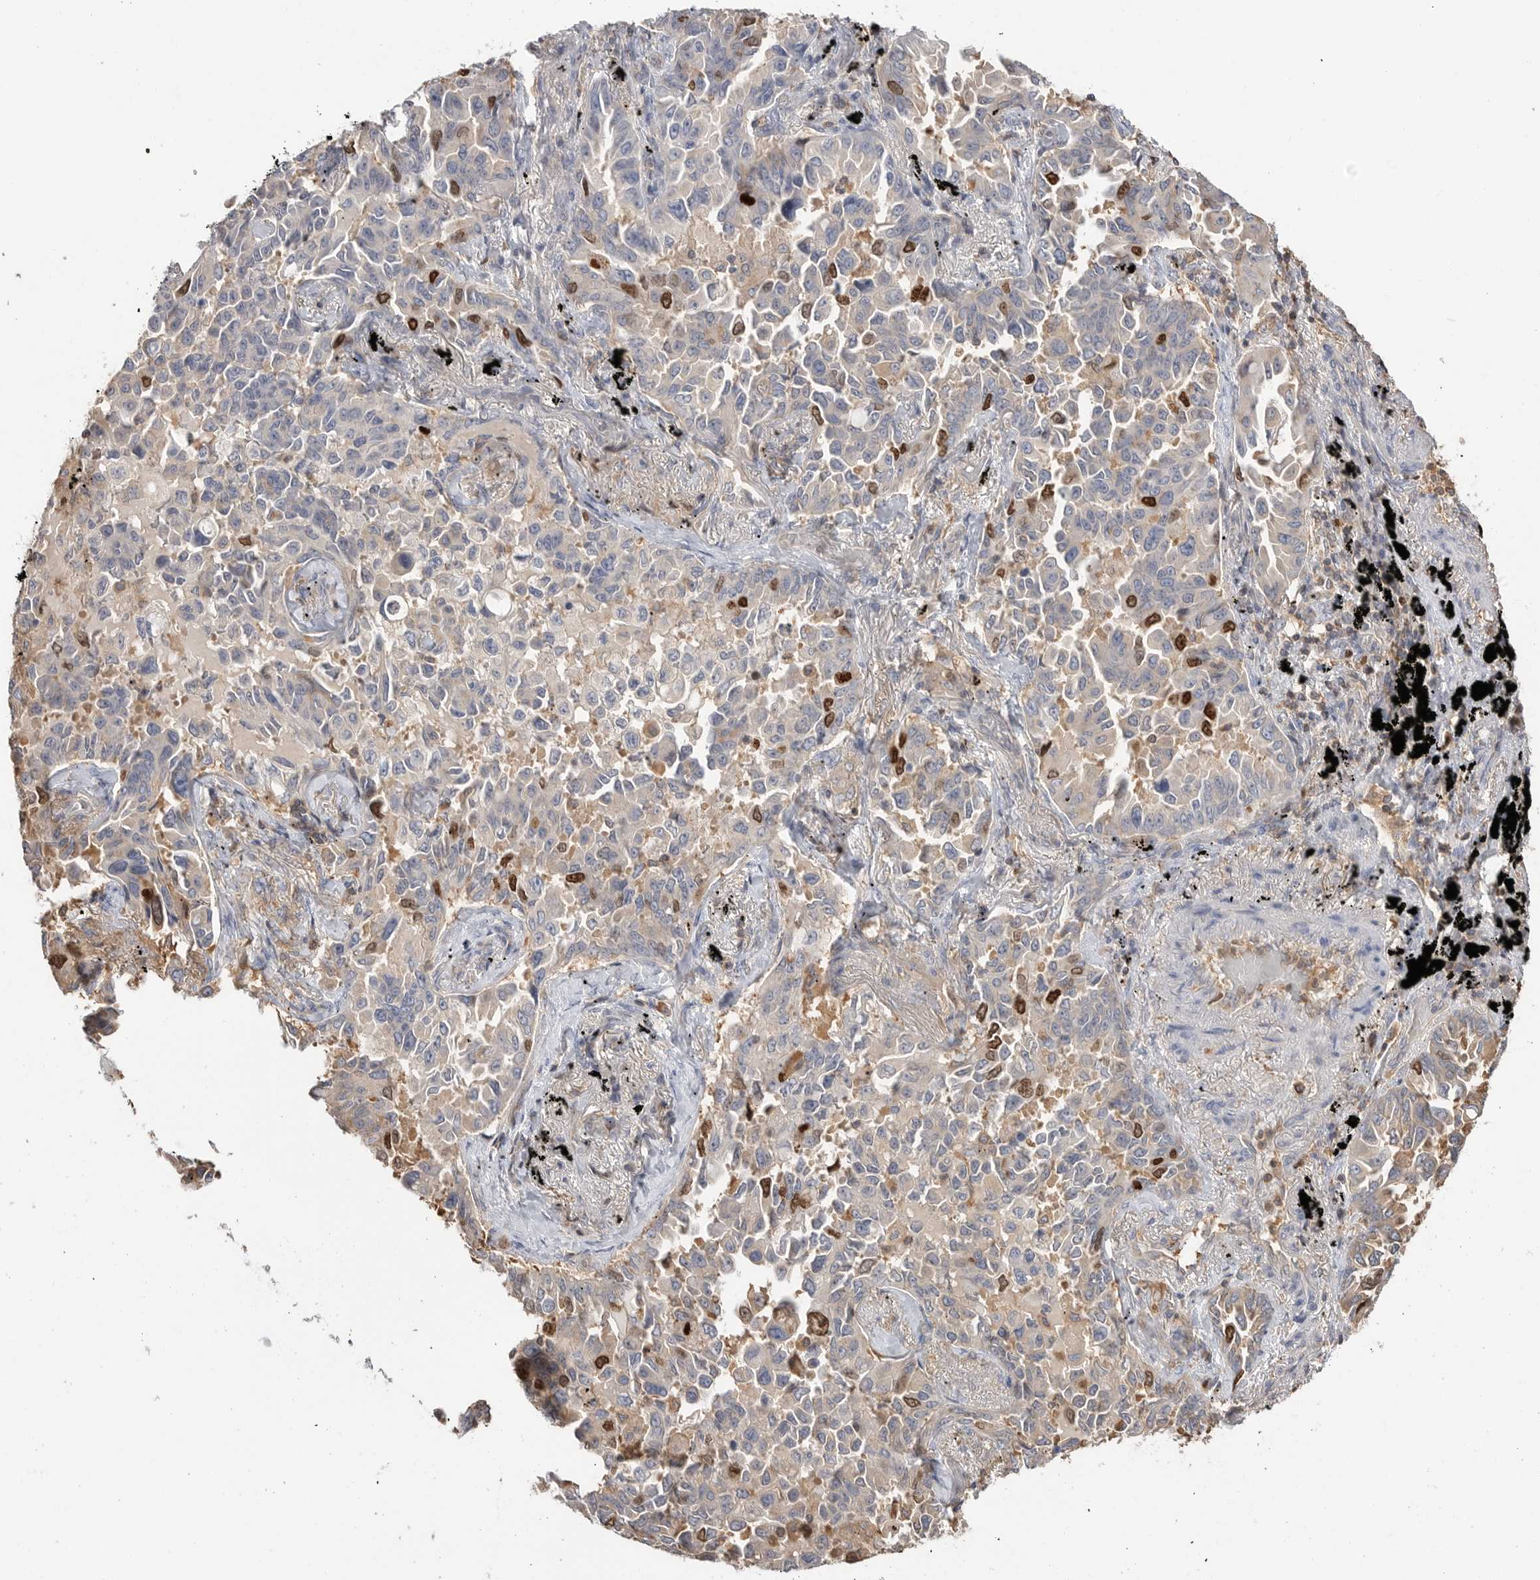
{"staining": {"intensity": "strong", "quantity": "<25%", "location": "nuclear"}, "tissue": "lung cancer", "cell_type": "Tumor cells", "image_type": "cancer", "snomed": [{"axis": "morphology", "description": "Adenocarcinoma, NOS"}, {"axis": "topography", "description": "Lung"}], "caption": "IHC image of adenocarcinoma (lung) stained for a protein (brown), which demonstrates medium levels of strong nuclear expression in approximately <25% of tumor cells.", "gene": "TOP2A", "patient": {"sex": "female", "age": 67}}